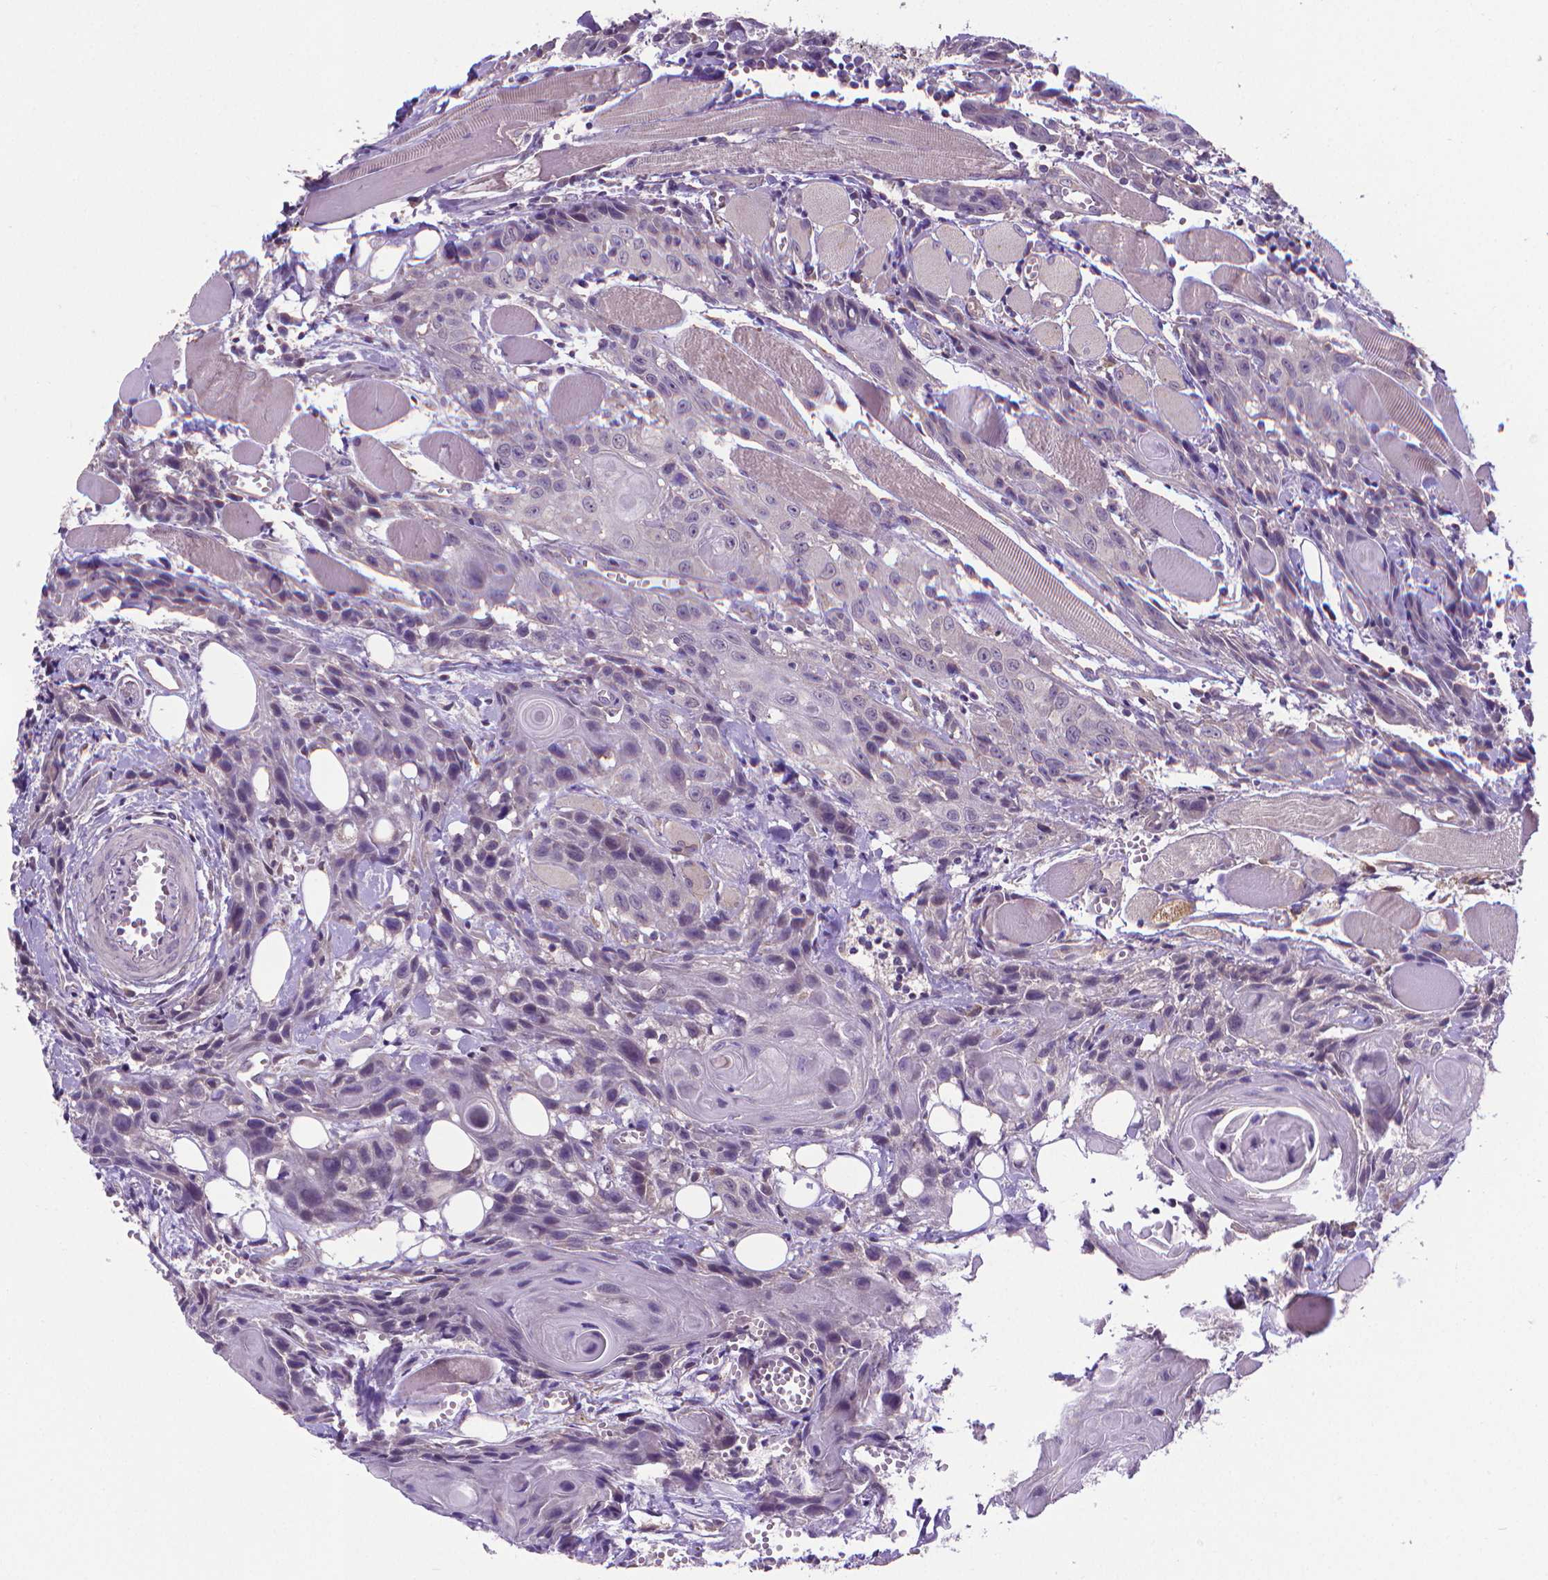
{"staining": {"intensity": "negative", "quantity": "none", "location": "none"}, "tissue": "head and neck cancer", "cell_type": "Tumor cells", "image_type": "cancer", "snomed": [{"axis": "morphology", "description": "Squamous cell carcinoma, NOS"}, {"axis": "topography", "description": "Oral tissue"}, {"axis": "topography", "description": "Head-Neck"}], "caption": "An image of head and neck squamous cell carcinoma stained for a protein displays no brown staining in tumor cells. The staining is performed using DAB (3,3'-diaminobenzidine) brown chromogen with nuclei counter-stained in using hematoxylin.", "gene": "GPR63", "patient": {"sex": "male", "age": 58}}